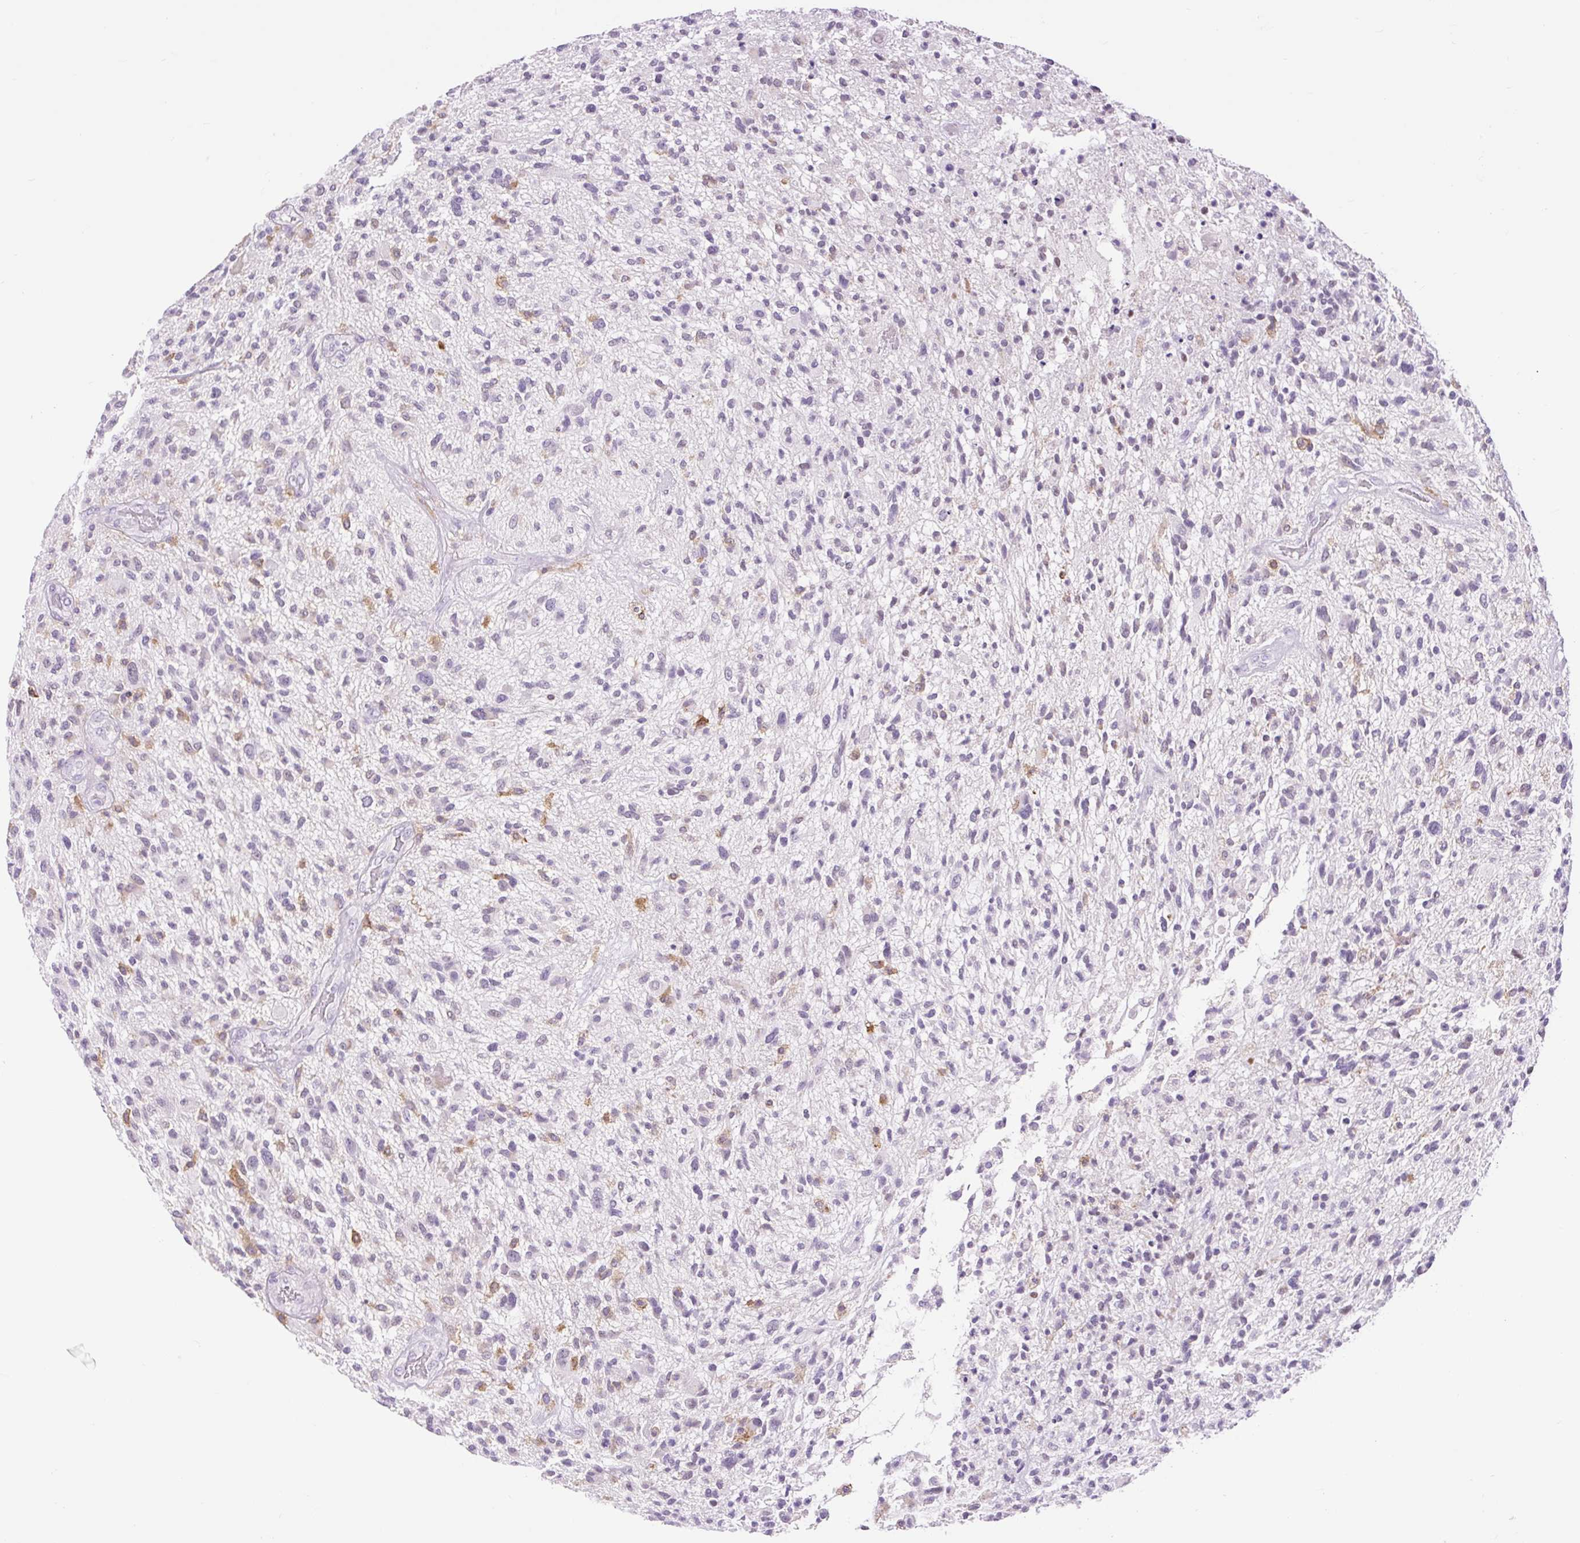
{"staining": {"intensity": "negative", "quantity": "none", "location": "none"}, "tissue": "glioma", "cell_type": "Tumor cells", "image_type": "cancer", "snomed": [{"axis": "morphology", "description": "Glioma, malignant, High grade"}, {"axis": "topography", "description": "Brain"}], "caption": "Human malignant high-grade glioma stained for a protein using immunohistochemistry (IHC) shows no staining in tumor cells.", "gene": "SIGLEC1", "patient": {"sex": "male", "age": 47}}